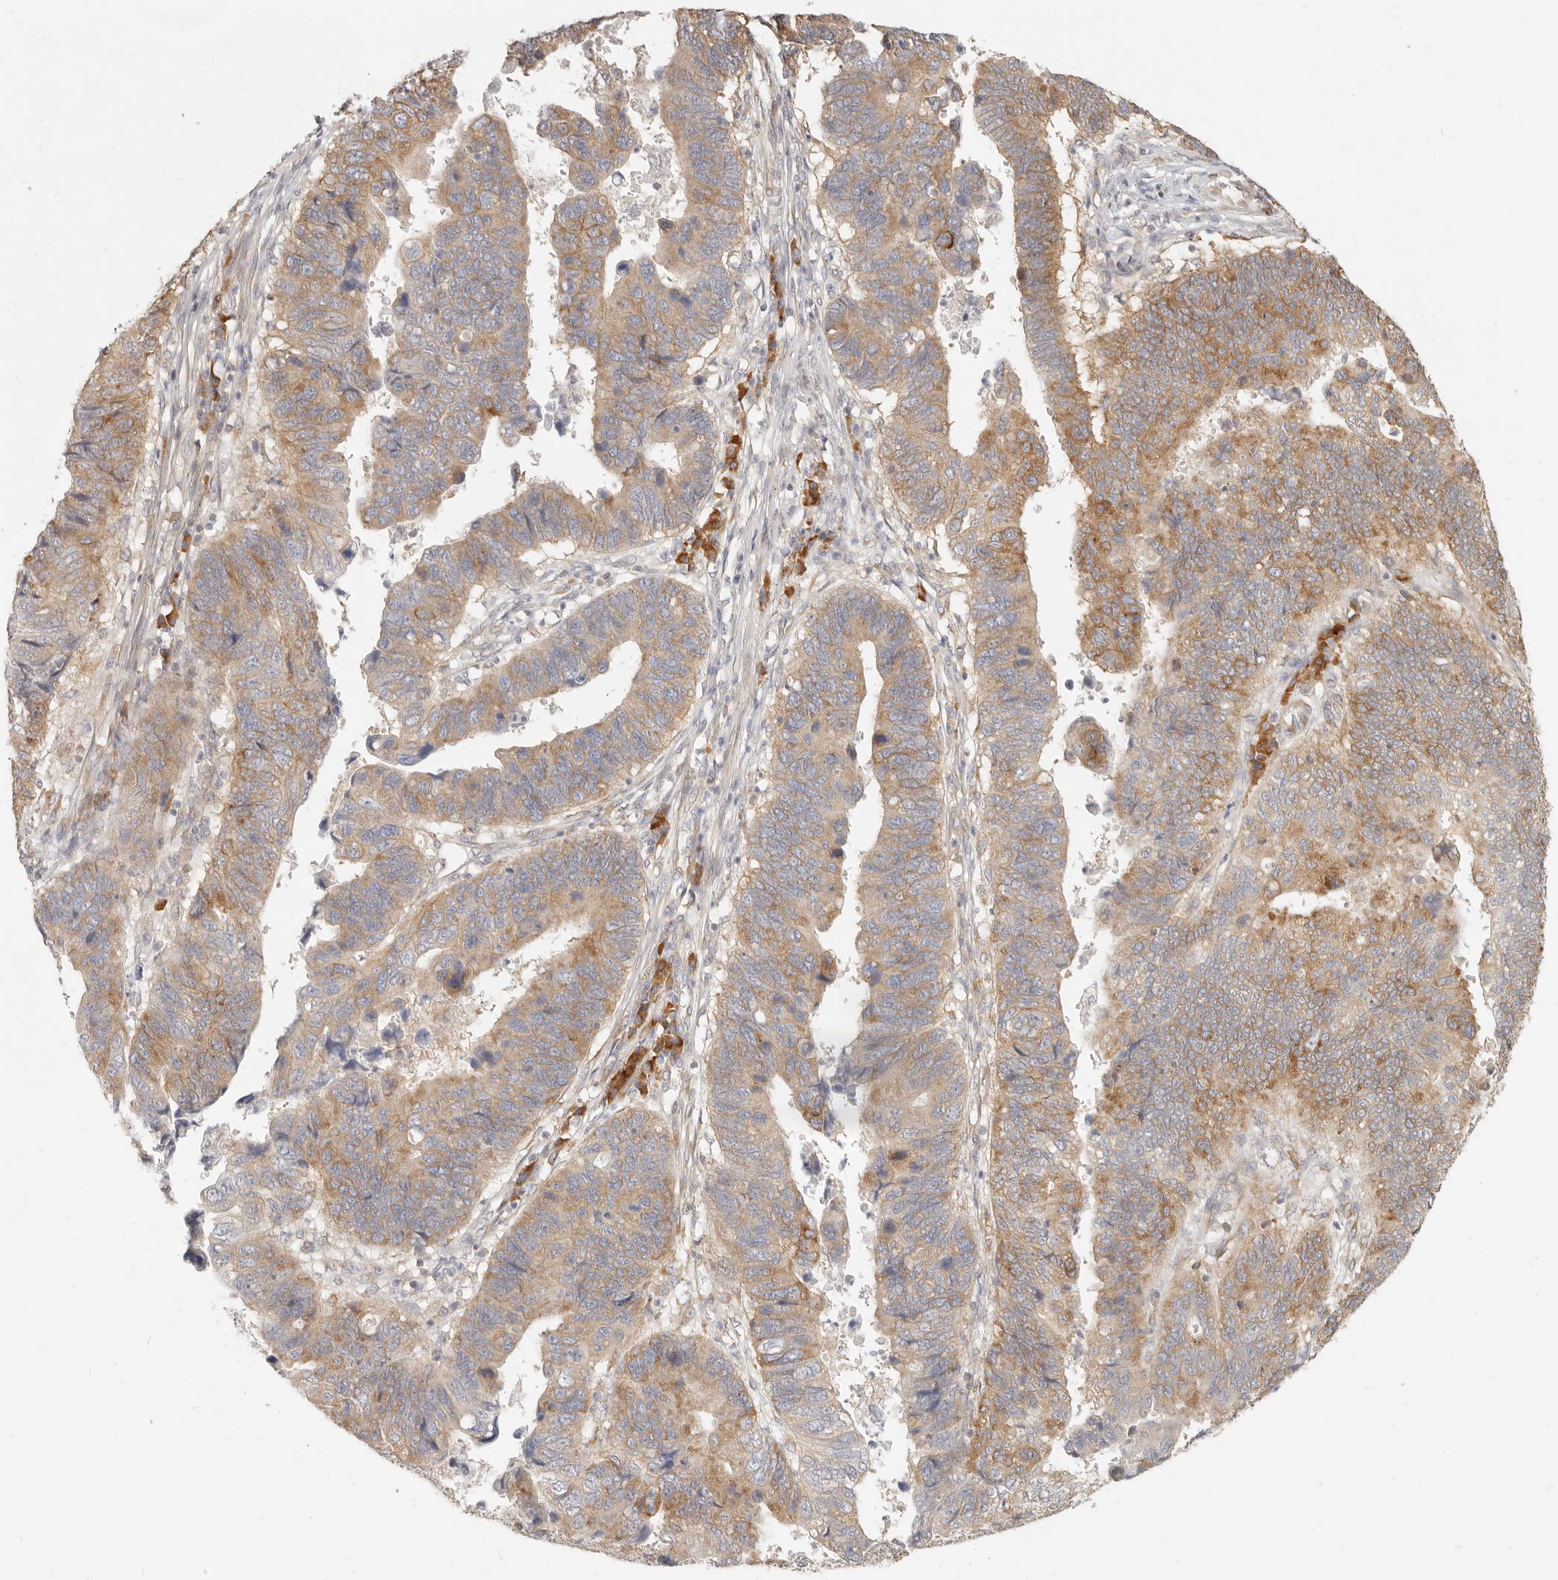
{"staining": {"intensity": "moderate", "quantity": ">75%", "location": "cytoplasmic/membranous"}, "tissue": "stomach cancer", "cell_type": "Tumor cells", "image_type": "cancer", "snomed": [{"axis": "morphology", "description": "Adenocarcinoma, NOS"}, {"axis": "topography", "description": "Stomach"}], "caption": "A micrograph showing moderate cytoplasmic/membranous positivity in about >75% of tumor cells in stomach adenocarcinoma, as visualized by brown immunohistochemical staining.", "gene": "PABPC4", "patient": {"sex": "male", "age": 59}}